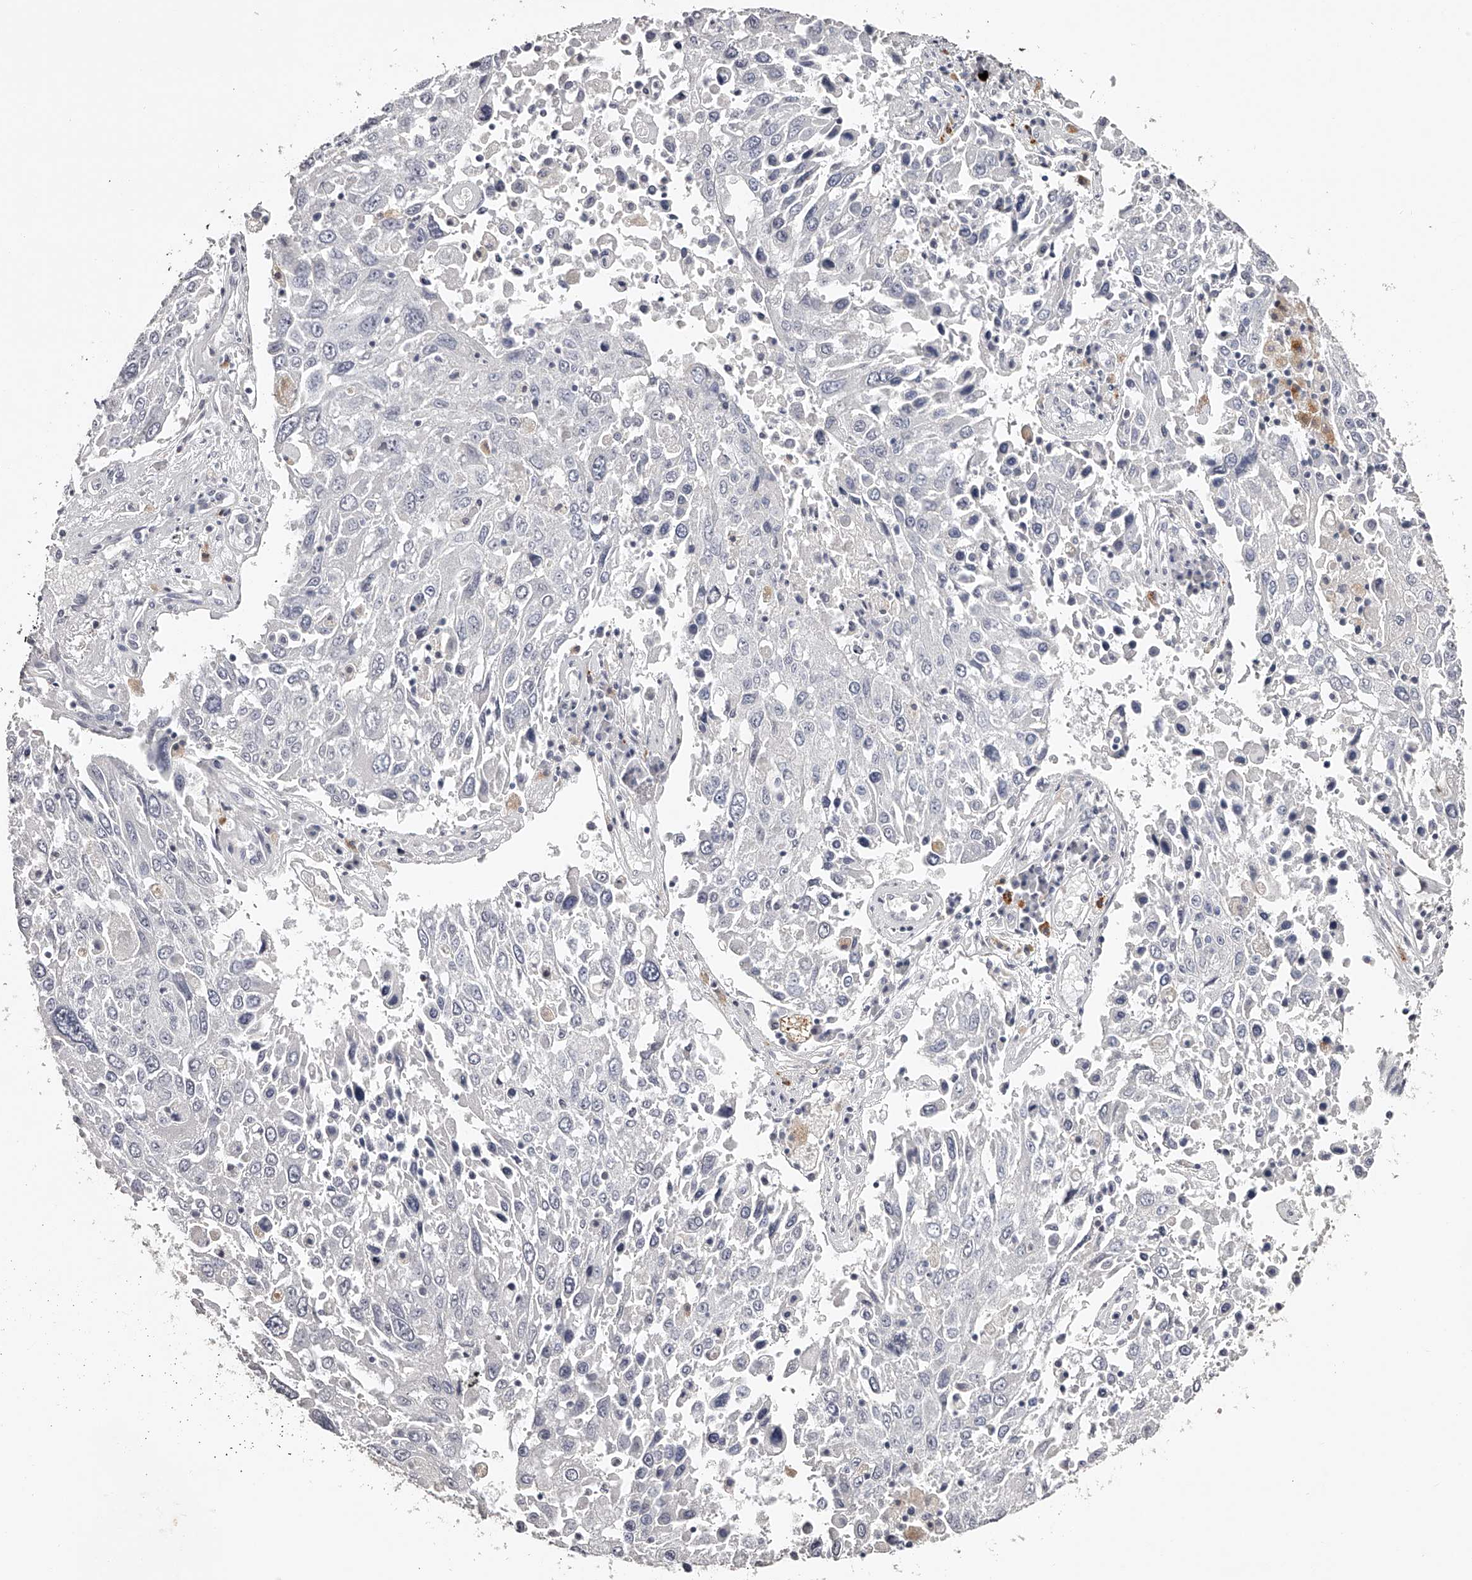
{"staining": {"intensity": "negative", "quantity": "none", "location": "none"}, "tissue": "lung cancer", "cell_type": "Tumor cells", "image_type": "cancer", "snomed": [{"axis": "morphology", "description": "Squamous cell carcinoma, NOS"}, {"axis": "topography", "description": "Lung"}], "caption": "Immunohistochemistry image of neoplastic tissue: lung cancer stained with DAB (3,3'-diaminobenzidine) shows no significant protein staining in tumor cells.", "gene": "SLC35D3", "patient": {"sex": "male", "age": 65}}